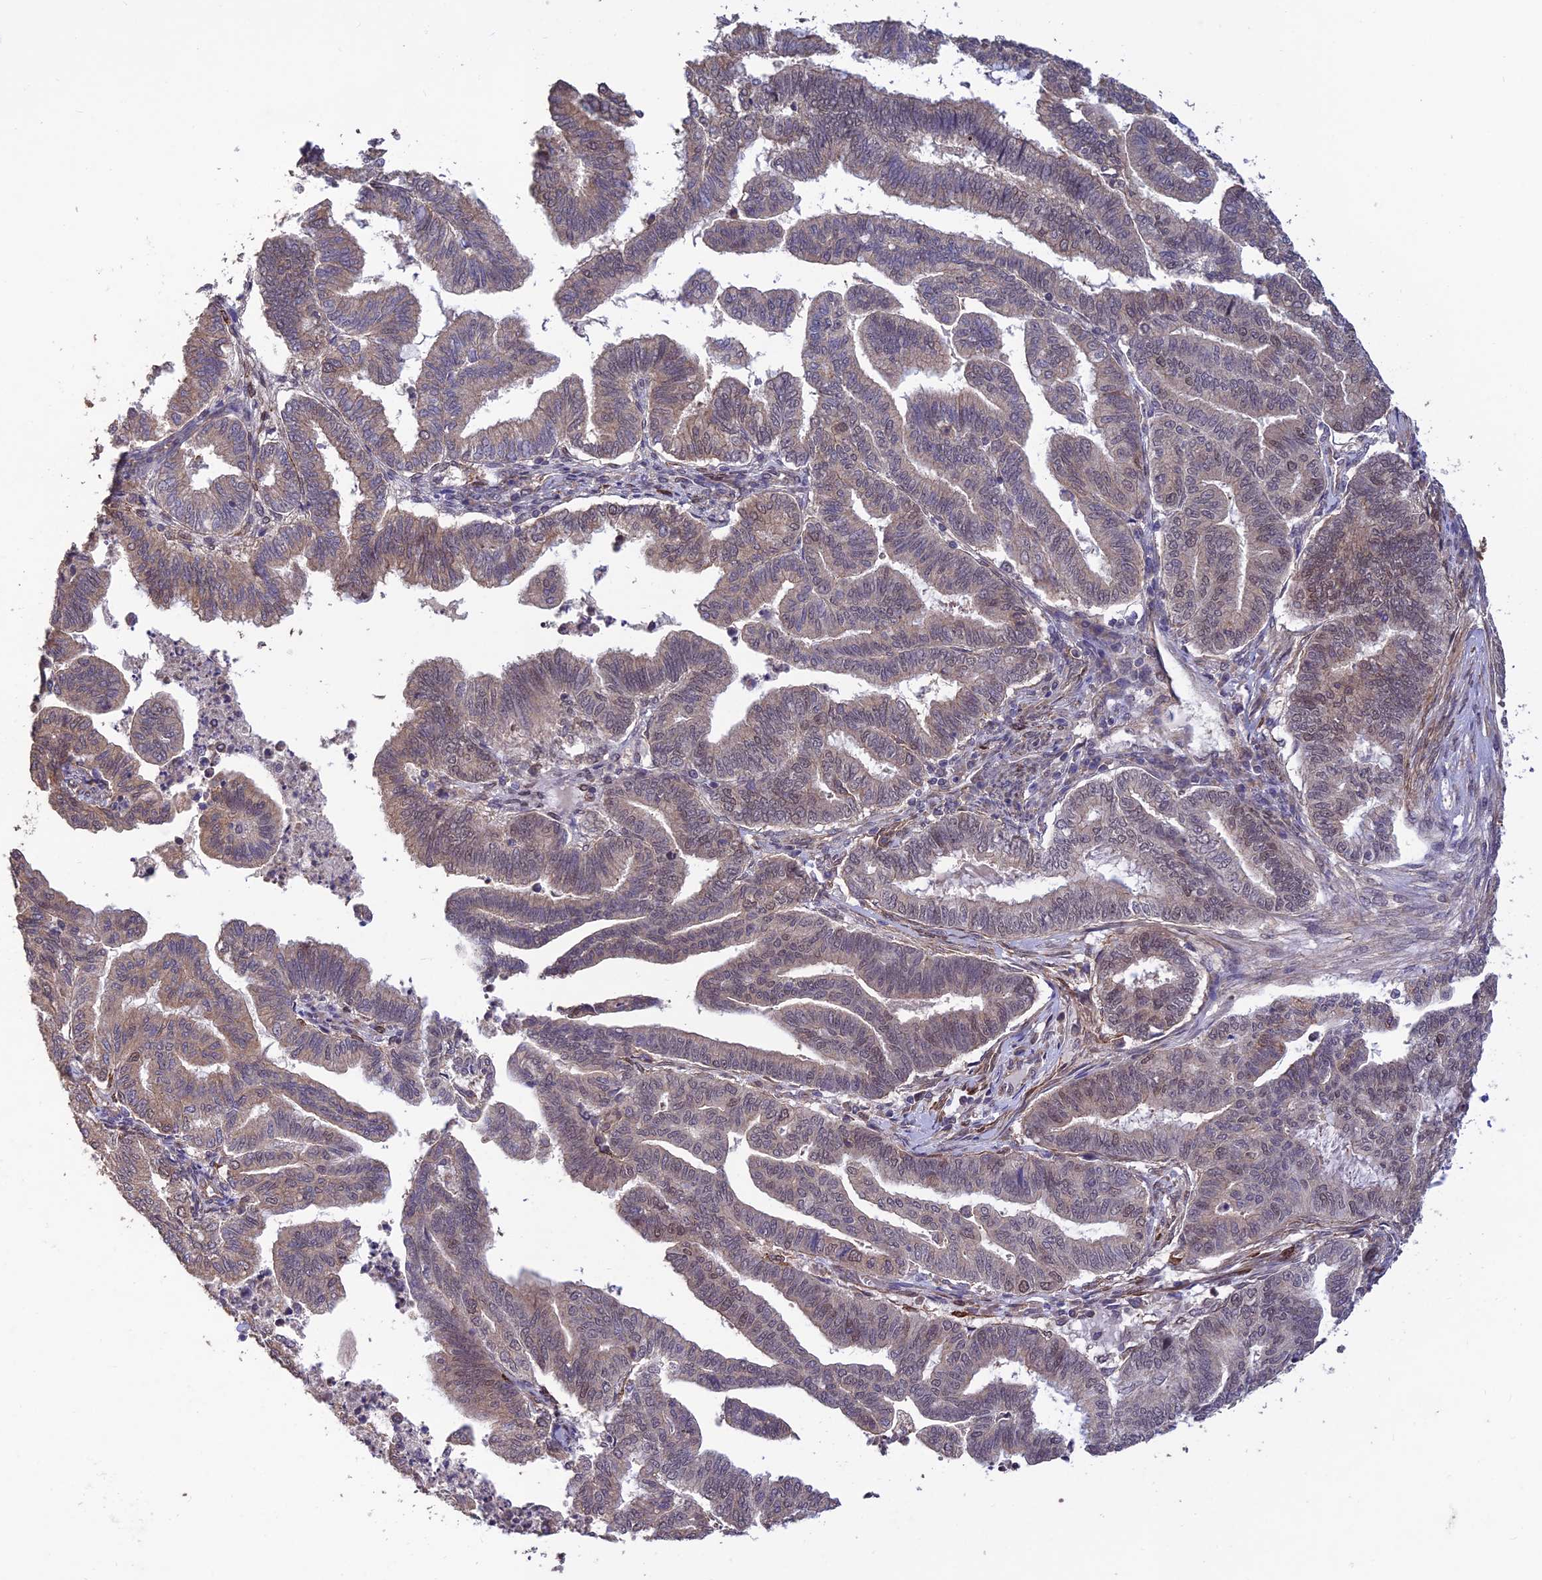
{"staining": {"intensity": "weak", "quantity": "<25%", "location": "cytoplasmic/membranous,nuclear"}, "tissue": "endometrial cancer", "cell_type": "Tumor cells", "image_type": "cancer", "snomed": [{"axis": "morphology", "description": "Adenocarcinoma, NOS"}, {"axis": "topography", "description": "Endometrium"}], "caption": "Image shows no protein positivity in tumor cells of endometrial cancer tissue. (DAB IHC with hematoxylin counter stain).", "gene": "PAGR1", "patient": {"sex": "female", "age": 79}}